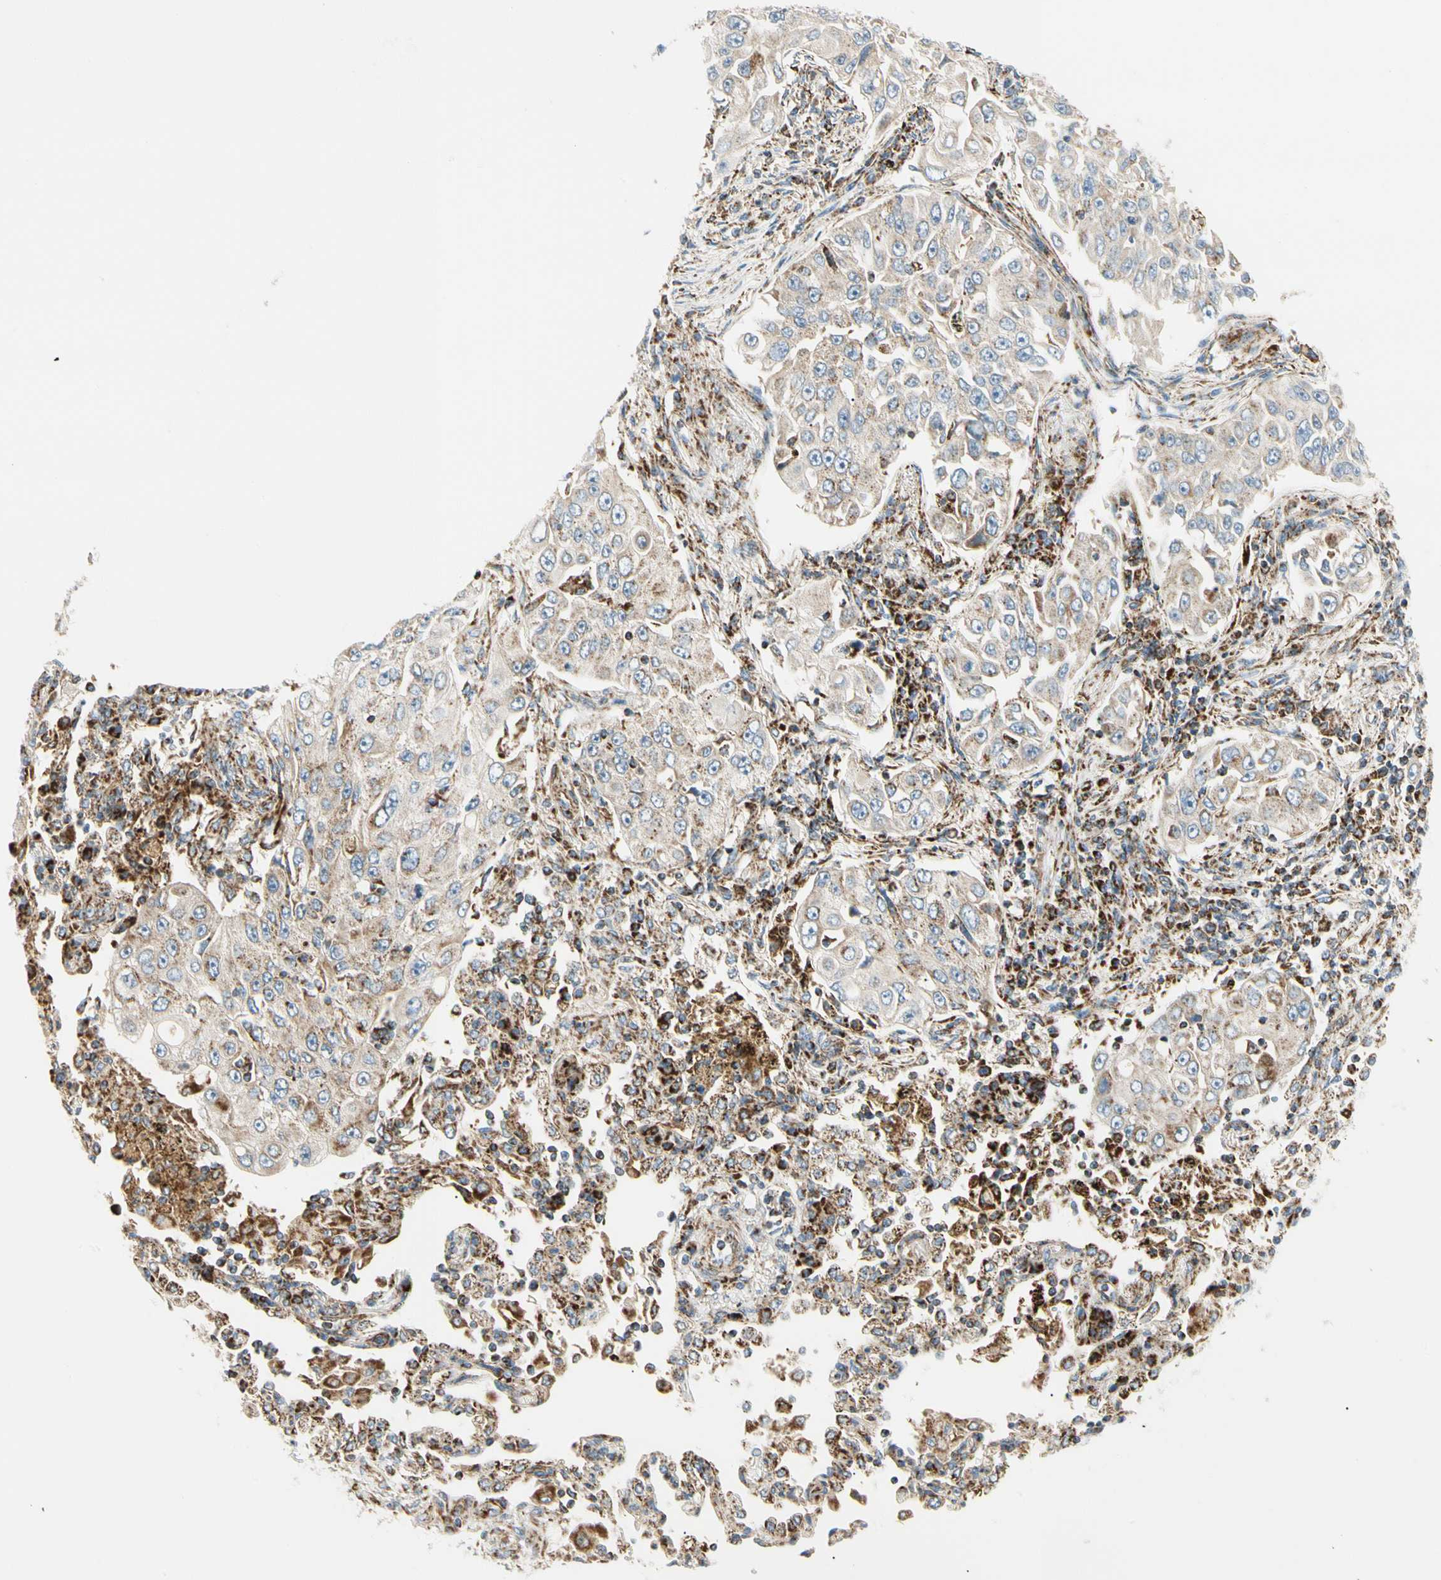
{"staining": {"intensity": "weak", "quantity": "25%-75%", "location": "cytoplasmic/membranous"}, "tissue": "lung cancer", "cell_type": "Tumor cells", "image_type": "cancer", "snomed": [{"axis": "morphology", "description": "Adenocarcinoma, NOS"}, {"axis": "topography", "description": "Lung"}], "caption": "Protein expression analysis of human adenocarcinoma (lung) reveals weak cytoplasmic/membranous positivity in about 25%-75% of tumor cells.", "gene": "TBC1D10A", "patient": {"sex": "male", "age": 84}}